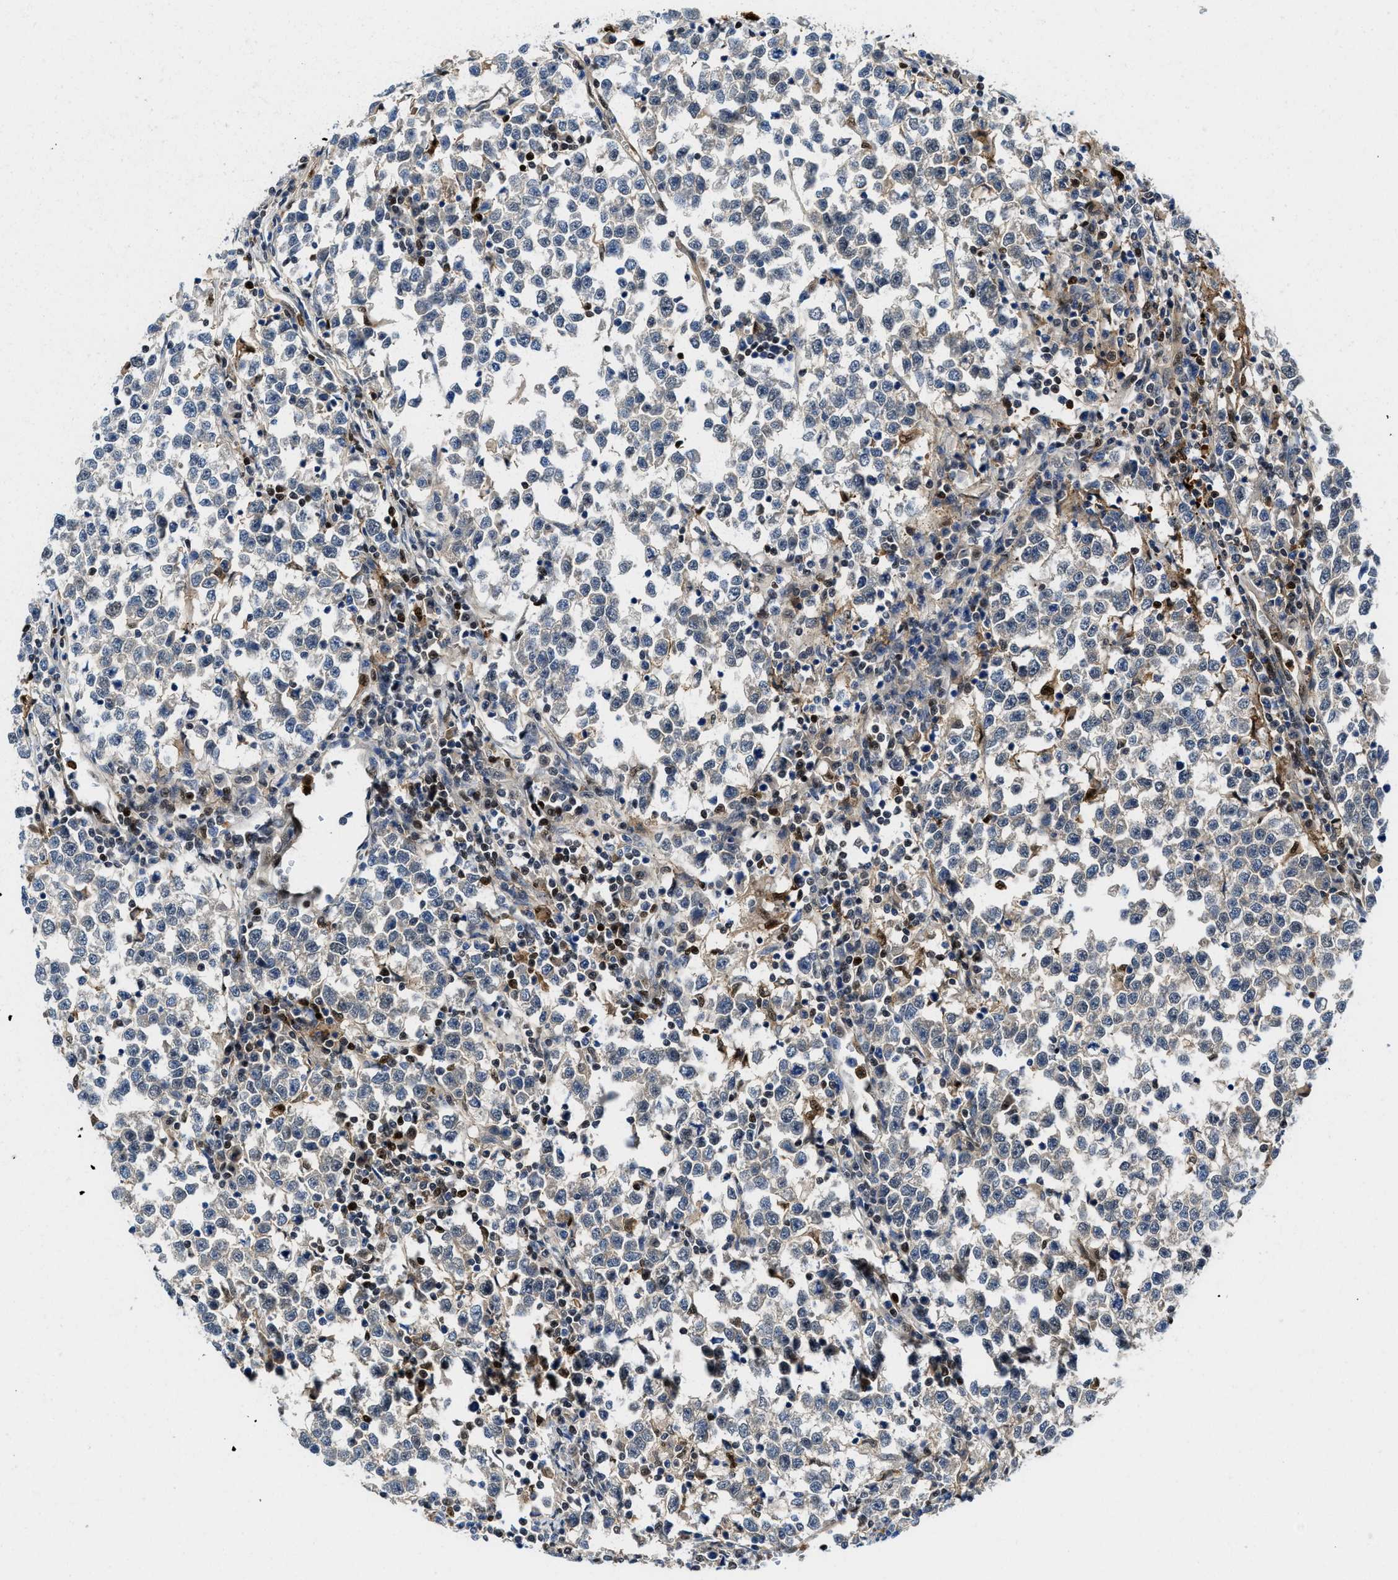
{"staining": {"intensity": "weak", "quantity": "<25%", "location": "nuclear"}, "tissue": "testis cancer", "cell_type": "Tumor cells", "image_type": "cancer", "snomed": [{"axis": "morphology", "description": "Normal tissue, NOS"}, {"axis": "morphology", "description": "Seminoma, NOS"}, {"axis": "topography", "description": "Testis"}], "caption": "Tumor cells are negative for protein expression in human testis cancer (seminoma). (DAB (3,3'-diaminobenzidine) immunohistochemistry, high magnification).", "gene": "LTA4H", "patient": {"sex": "male", "age": 43}}